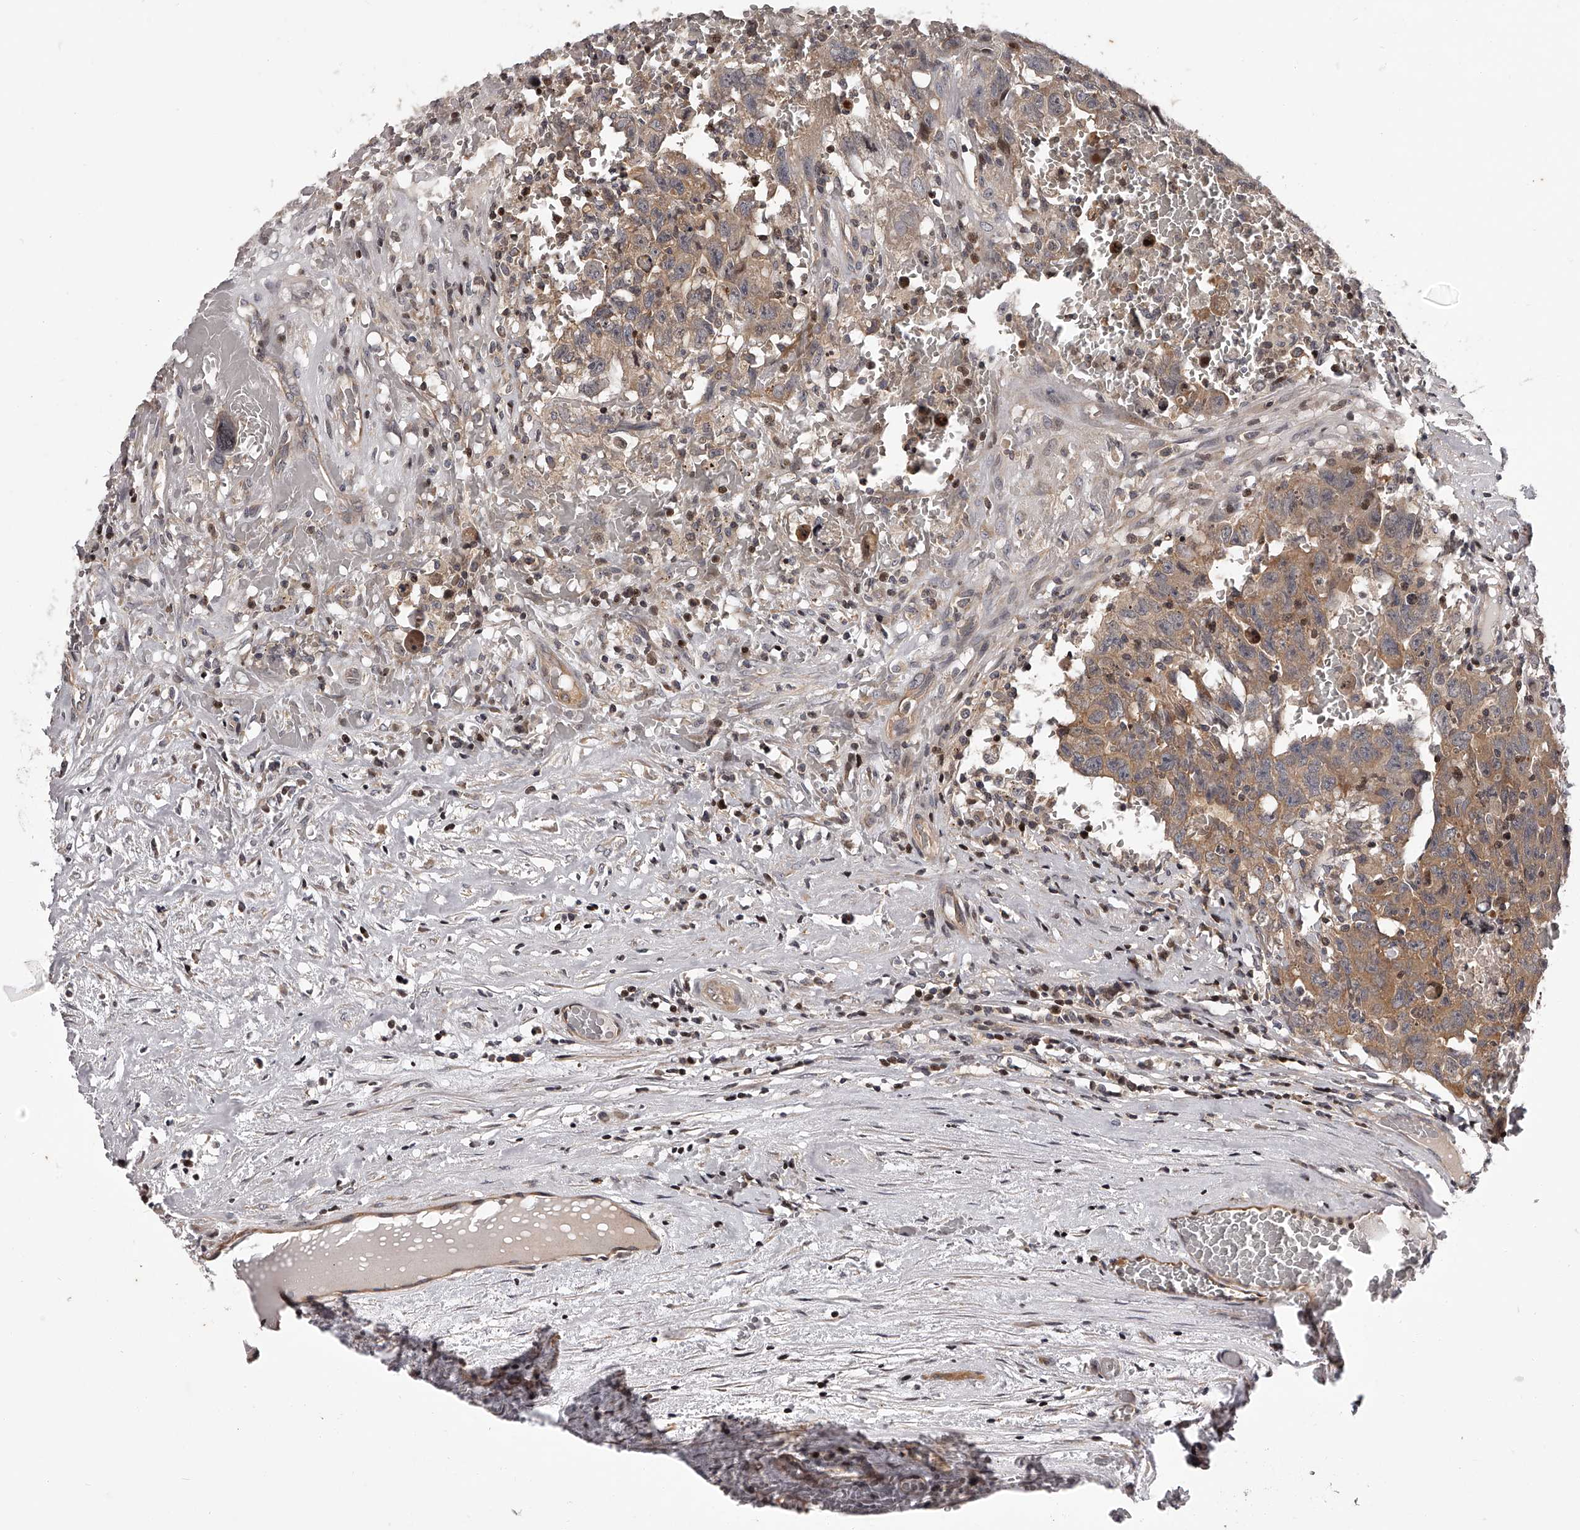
{"staining": {"intensity": "moderate", "quantity": ">75%", "location": "cytoplasmic/membranous"}, "tissue": "testis cancer", "cell_type": "Tumor cells", "image_type": "cancer", "snomed": [{"axis": "morphology", "description": "Carcinoma, Embryonal, NOS"}, {"axis": "topography", "description": "Testis"}], "caption": "Approximately >75% of tumor cells in testis cancer show moderate cytoplasmic/membranous protein staining as visualized by brown immunohistochemical staining.", "gene": "PFDN2", "patient": {"sex": "male", "age": 26}}